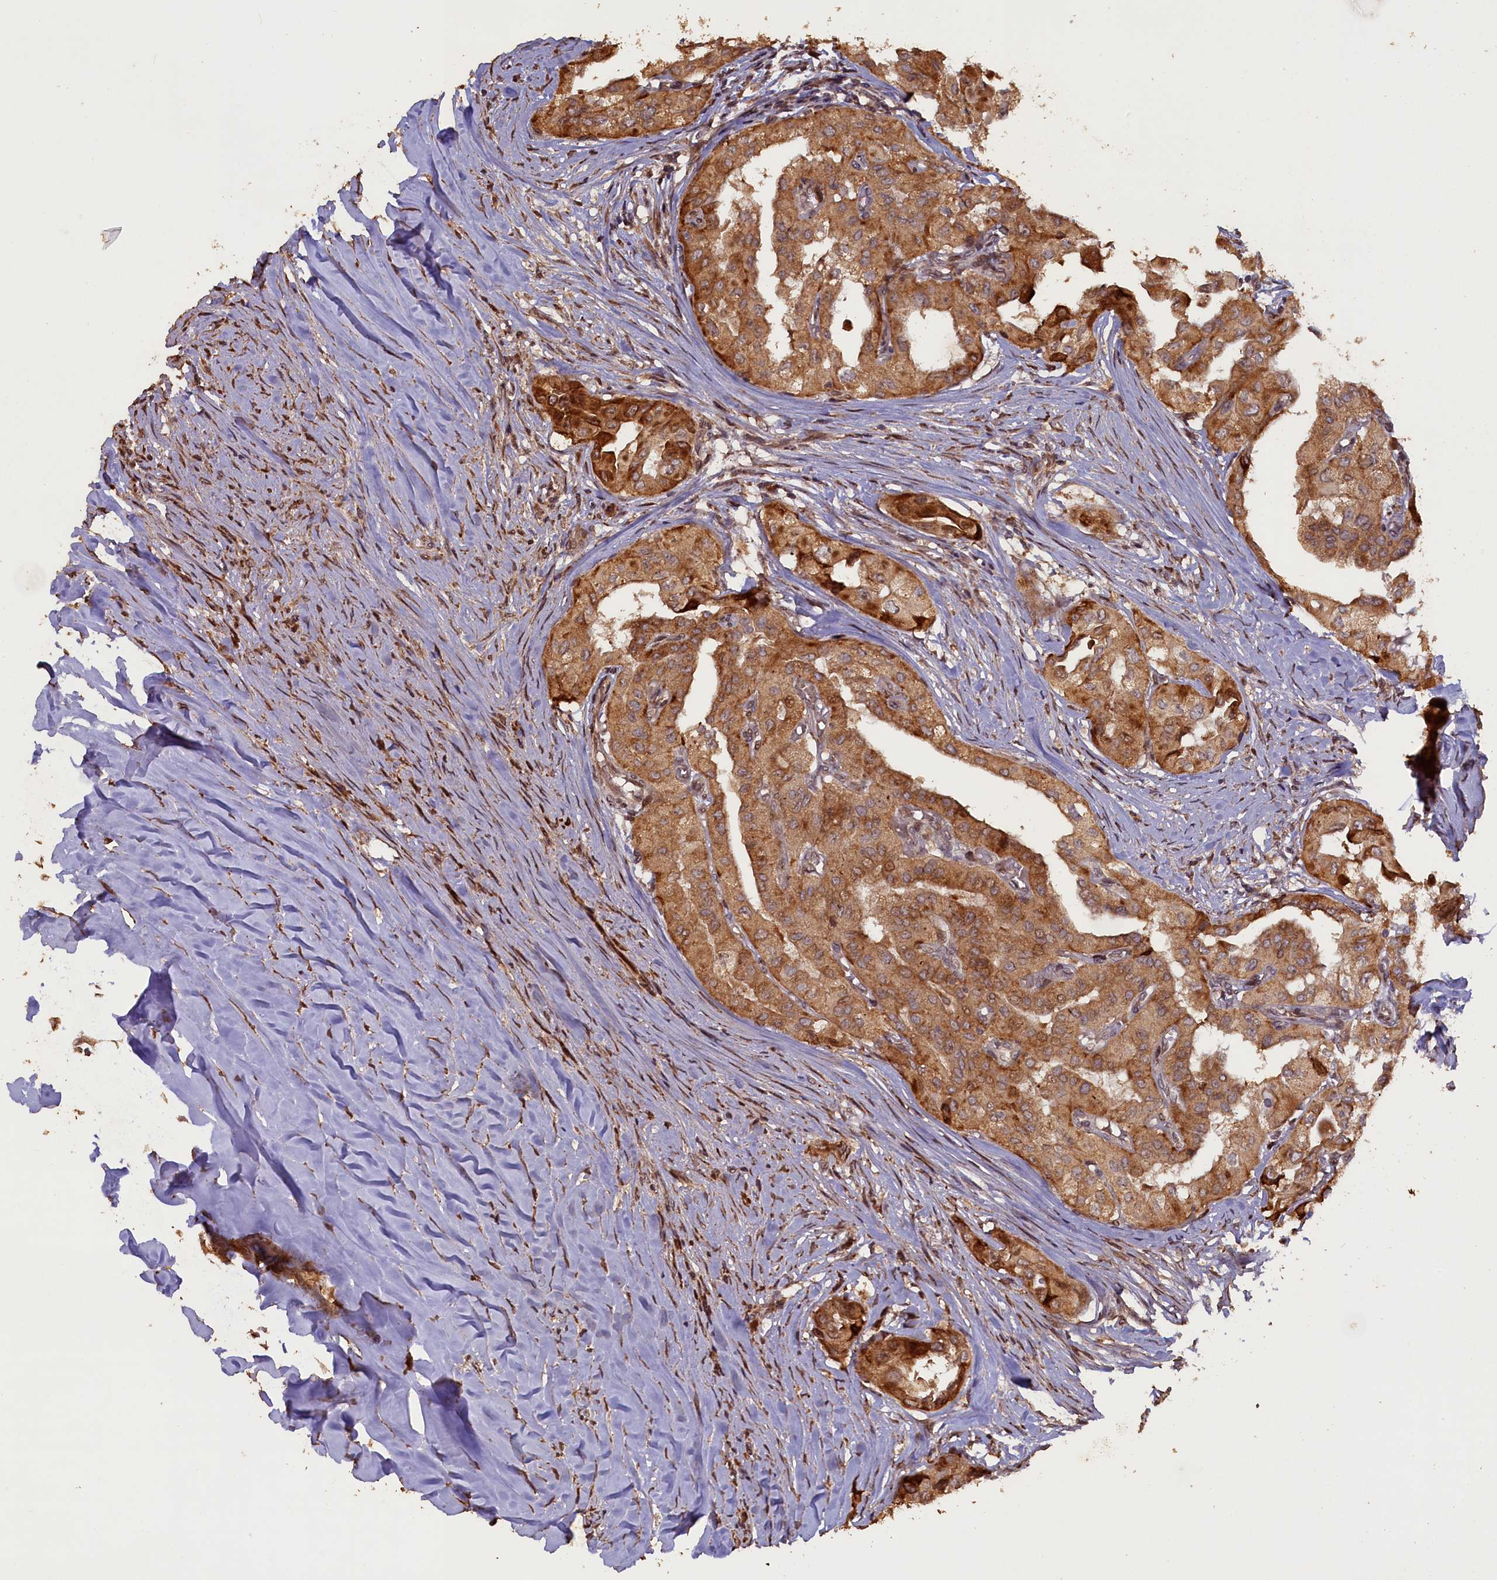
{"staining": {"intensity": "moderate", "quantity": ">75%", "location": "cytoplasmic/membranous"}, "tissue": "thyroid cancer", "cell_type": "Tumor cells", "image_type": "cancer", "snomed": [{"axis": "morphology", "description": "Papillary adenocarcinoma, NOS"}, {"axis": "topography", "description": "Thyroid gland"}], "caption": "A brown stain shows moderate cytoplasmic/membranous positivity of a protein in human thyroid cancer (papillary adenocarcinoma) tumor cells.", "gene": "SLC38A7", "patient": {"sex": "female", "age": 59}}